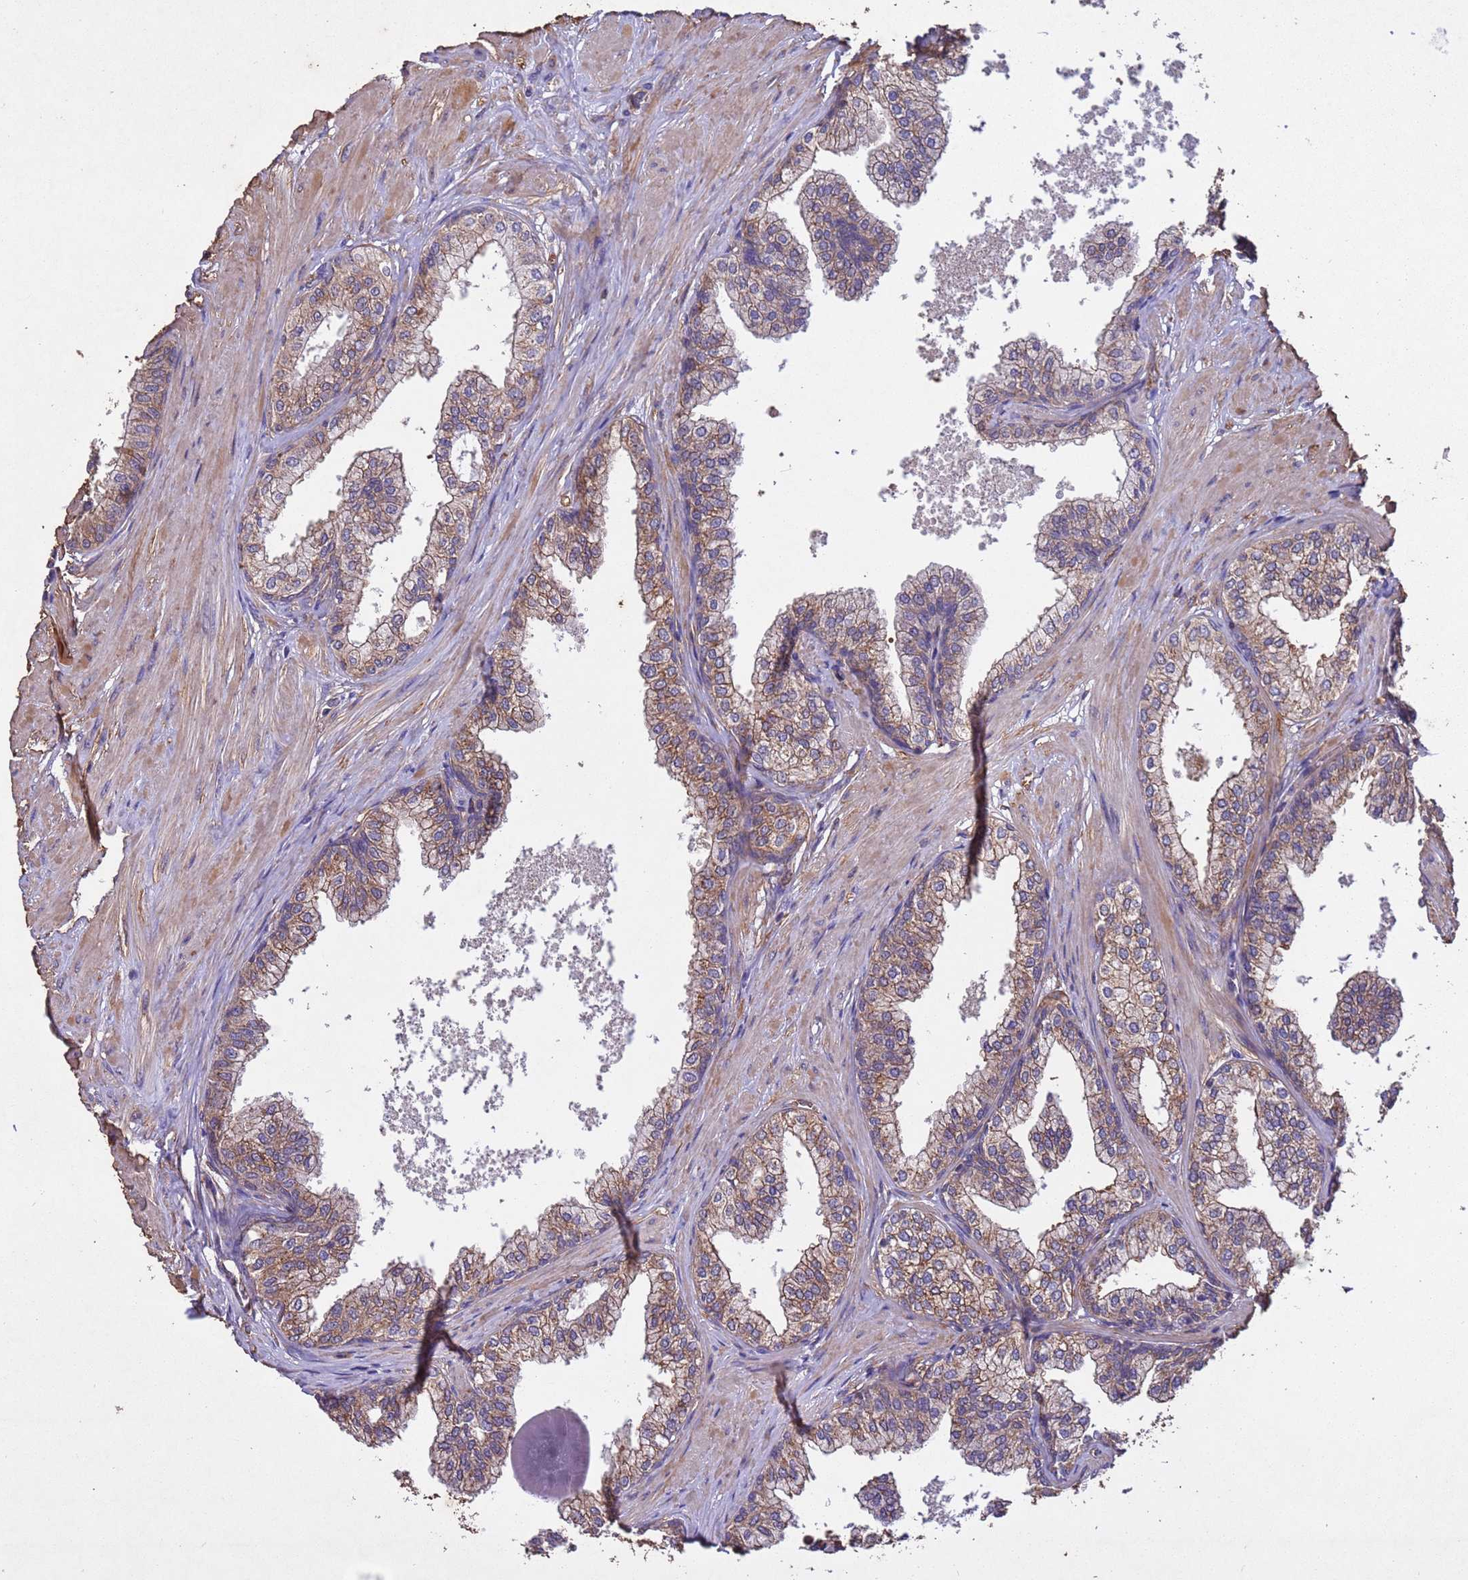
{"staining": {"intensity": "moderate", "quantity": ">75%", "location": "cytoplasmic/membranous"}, "tissue": "prostate", "cell_type": "Glandular cells", "image_type": "normal", "snomed": [{"axis": "morphology", "description": "Normal tissue, NOS"}, {"axis": "topography", "description": "Prostate"}], "caption": "The micrograph reveals immunohistochemical staining of unremarkable prostate. There is moderate cytoplasmic/membranous positivity is present in approximately >75% of glandular cells. The protein of interest is shown in brown color, while the nuclei are stained blue.", "gene": "MTX3", "patient": {"sex": "male", "age": 60}}